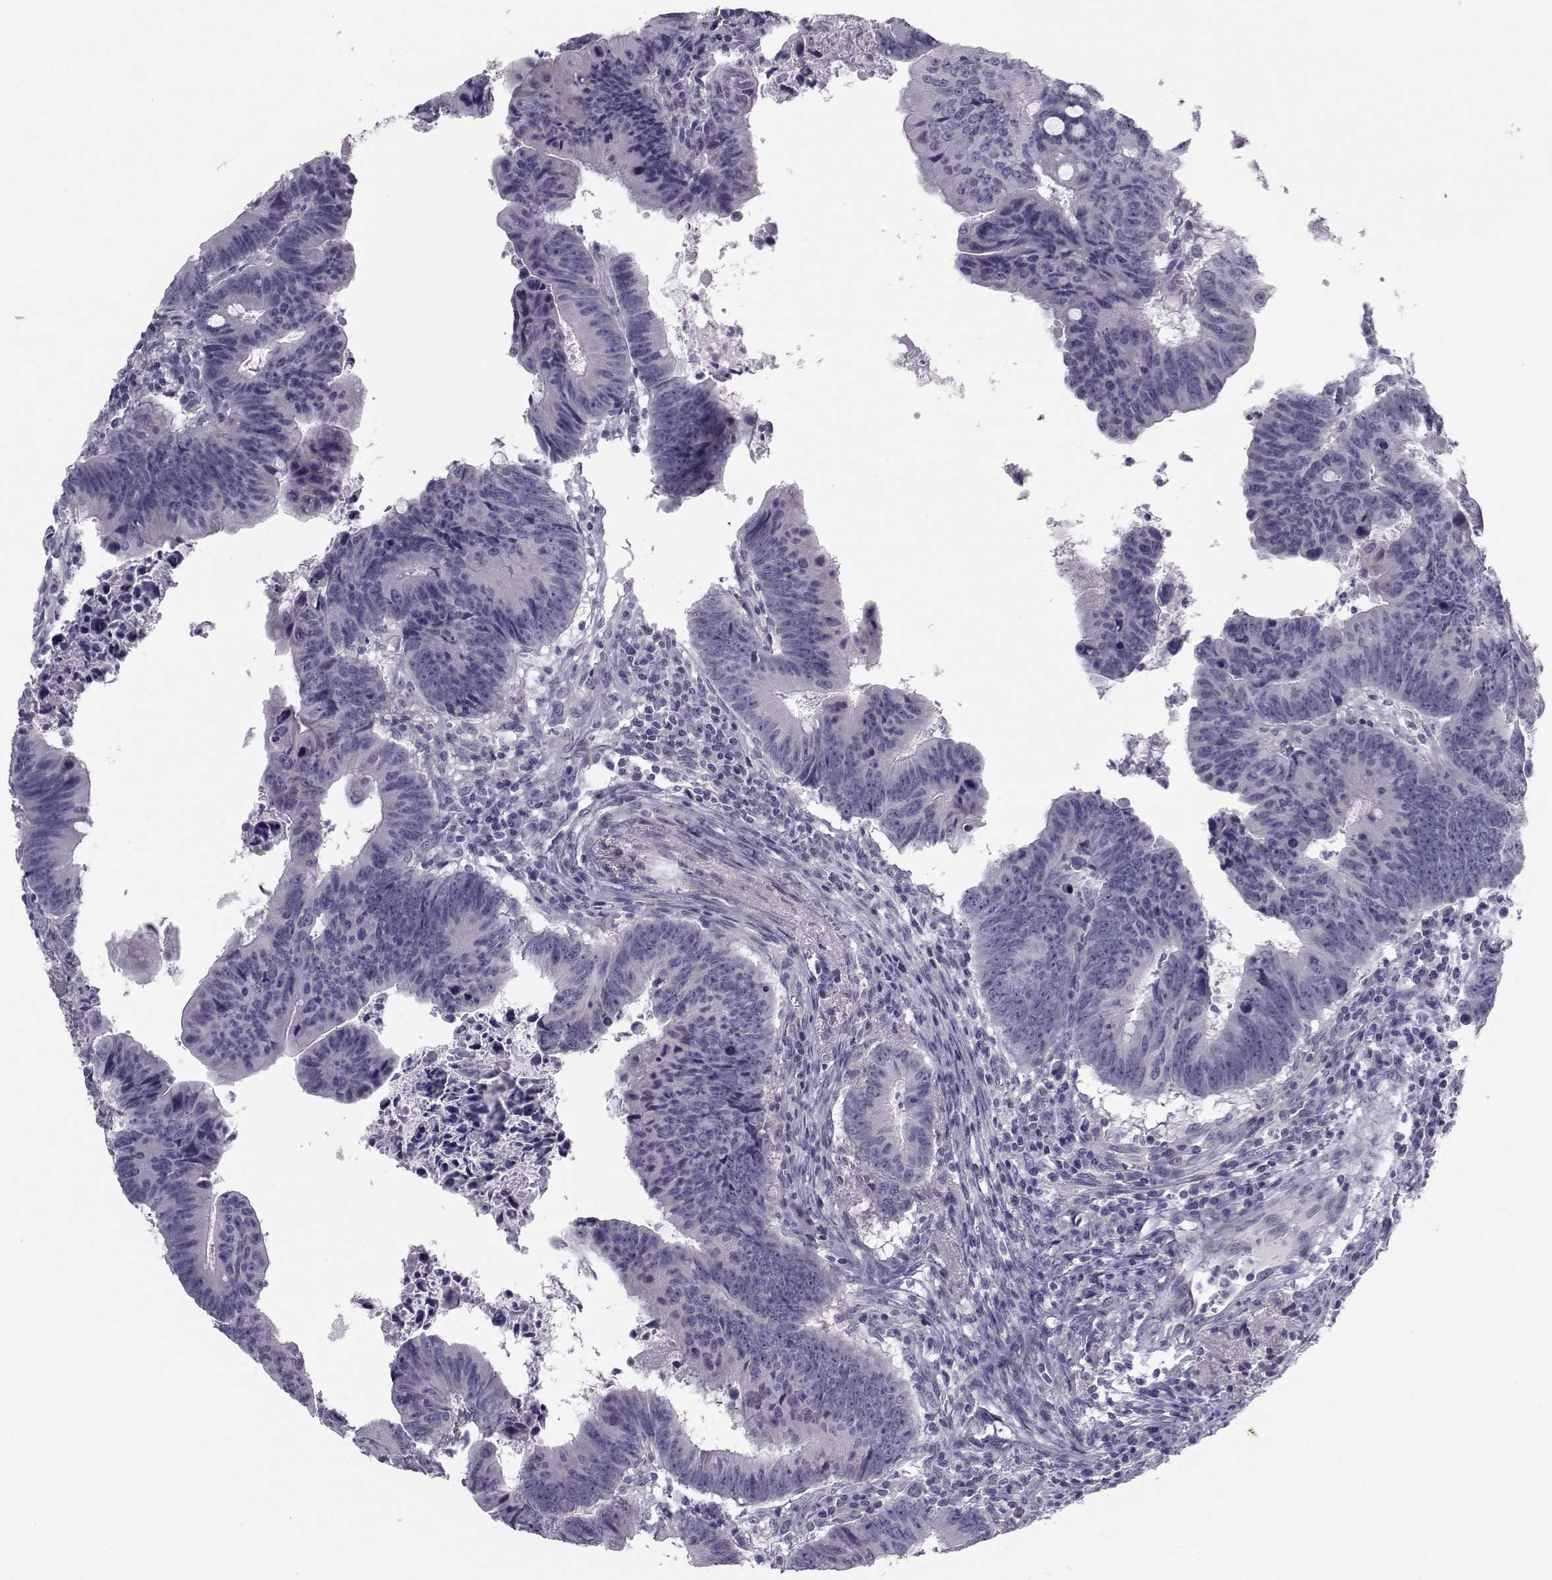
{"staining": {"intensity": "negative", "quantity": "none", "location": "none"}, "tissue": "colorectal cancer", "cell_type": "Tumor cells", "image_type": "cancer", "snomed": [{"axis": "morphology", "description": "Adenocarcinoma, NOS"}, {"axis": "topography", "description": "Colon"}], "caption": "Immunohistochemical staining of colorectal adenocarcinoma shows no significant expression in tumor cells. (Brightfield microscopy of DAB (3,3'-diaminobenzidine) immunohistochemistry (IHC) at high magnification).", "gene": "GARIN3", "patient": {"sex": "female", "age": 87}}